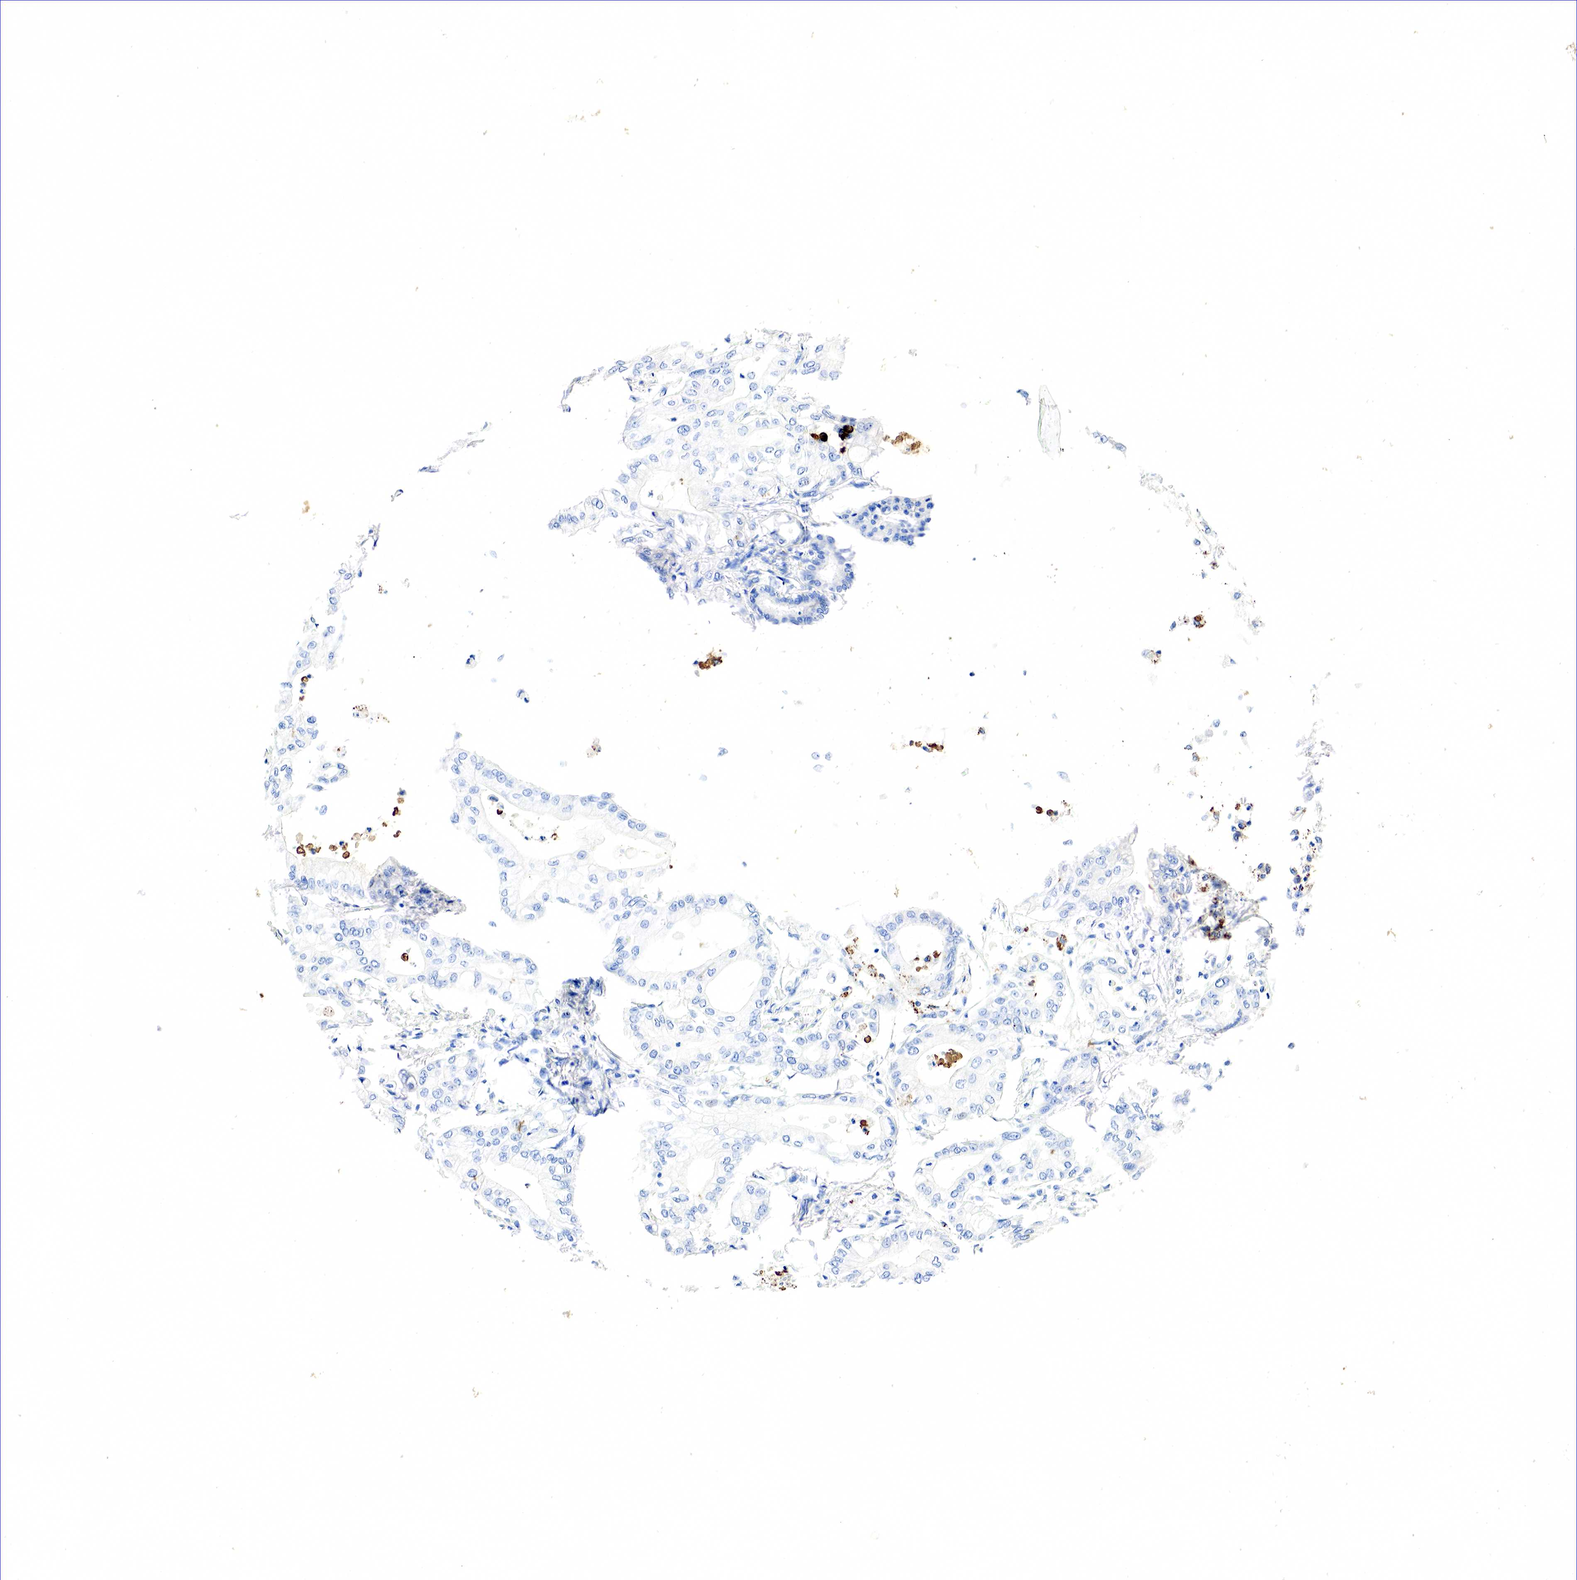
{"staining": {"intensity": "negative", "quantity": "none", "location": "none"}, "tissue": "pancreatic cancer", "cell_type": "Tumor cells", "image_type": "cancer", "snomed": [{"axis": "morphology", "description": "Adenocarcinoma, NOS"}, {"axis": "topography", "description": "Pancreas"}], "caption": "The immunohistochemistry photomicrograph has no significant expression in tumor cells of pancreatic cancer (adenocarcinoma) tissue.", "gene": "SST", "patient": {"sex": "male", "age": 79}}